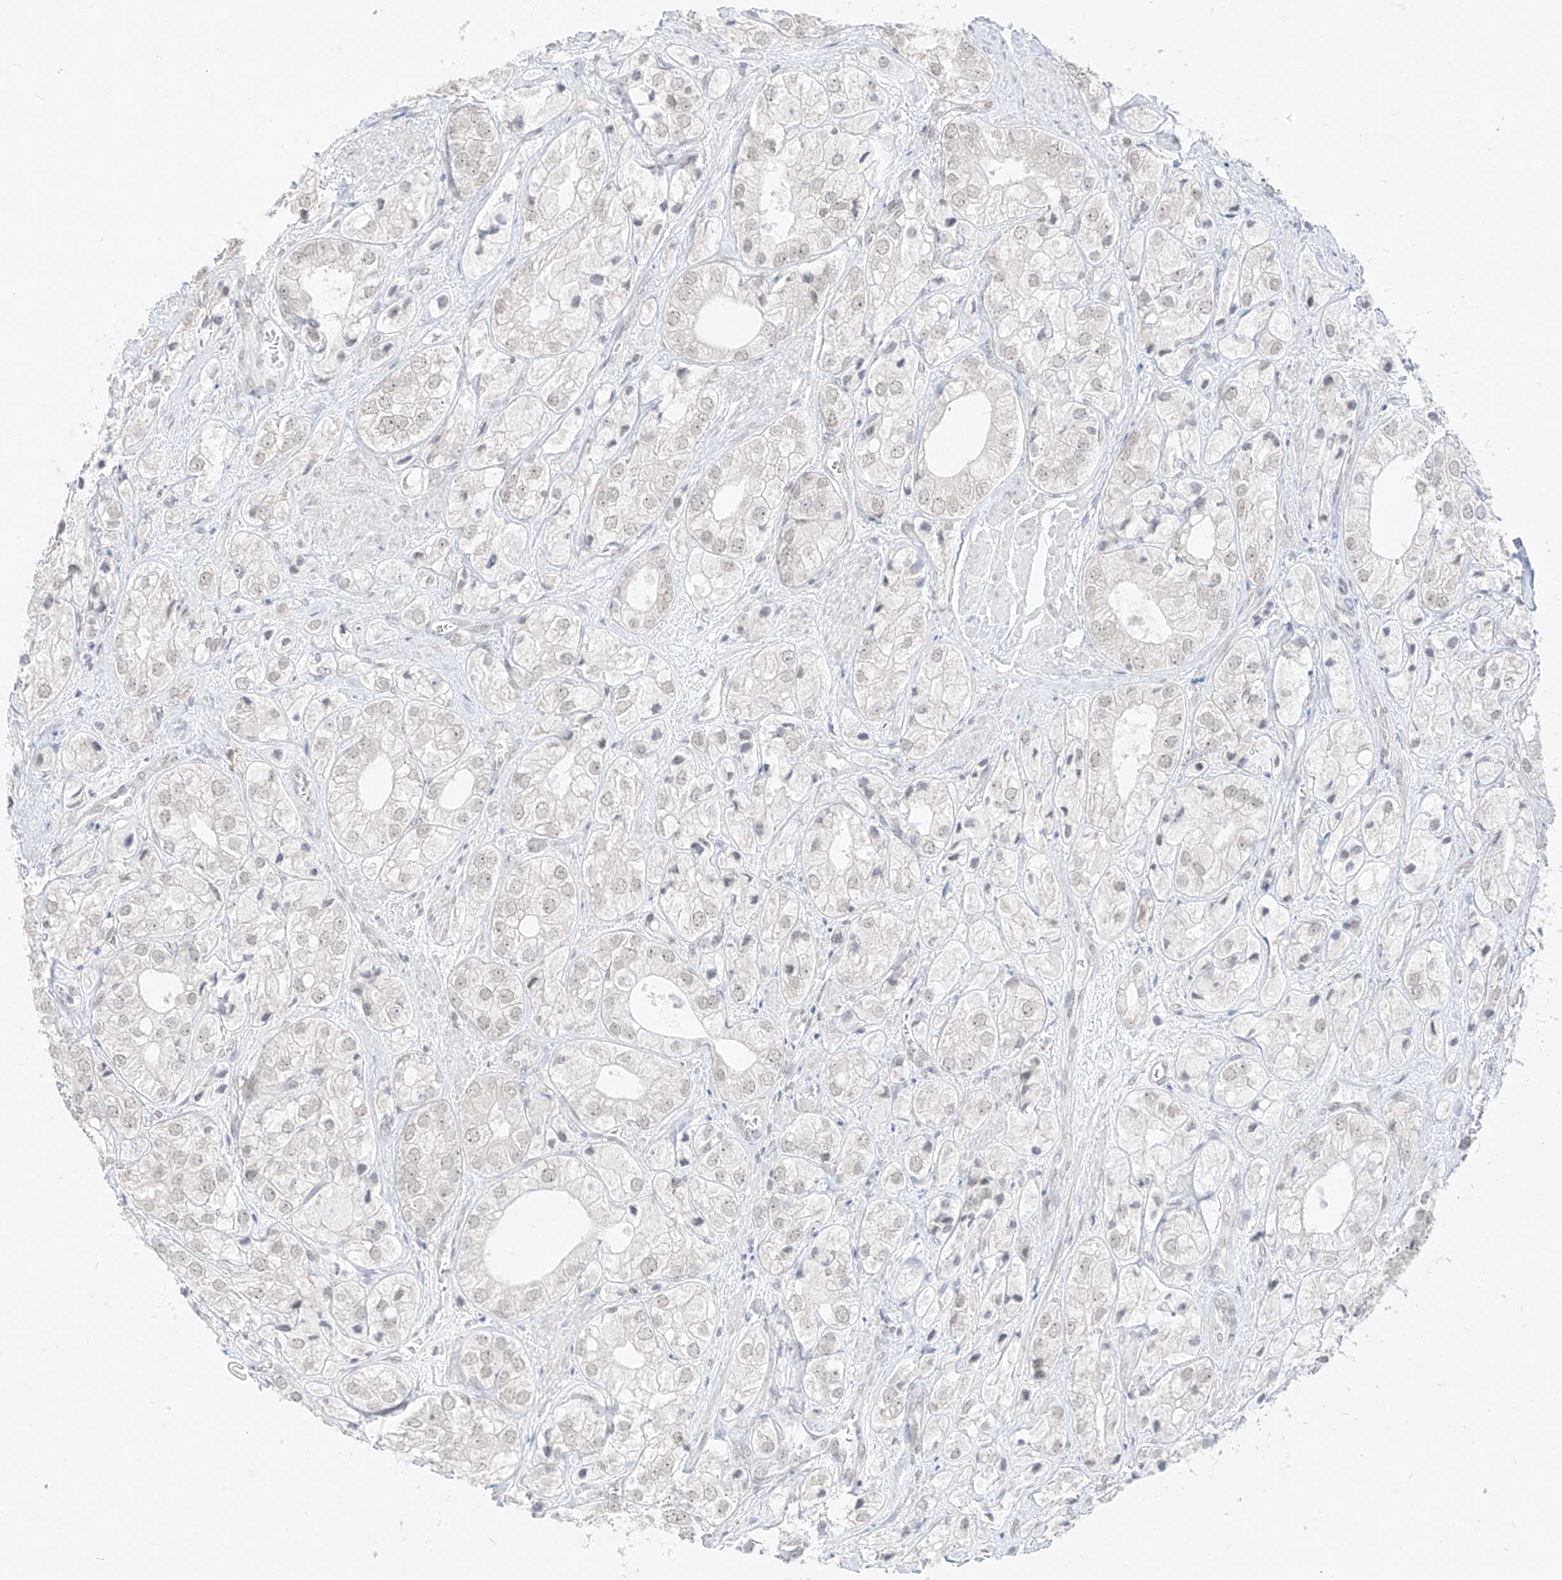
{"staining": {"intensity": "negative", "quantity": "none", "location": "none"}, "tissue": "prostate cancer", "cell_type": "Tumor cells", "image_type": "cancer", "snomed": [{"axis": "morphology", "description": "Adenocarcinoma, High grade"}, {"axis": "topography", "description": "Prostate"}], "caption": "This is an immunohistochemistry (IHC) photomicrograph of prostate cancer. There is no expression in tumor cells.", "gene": "SUPT5H", "patient": {"sex": "male", "age": 50}}